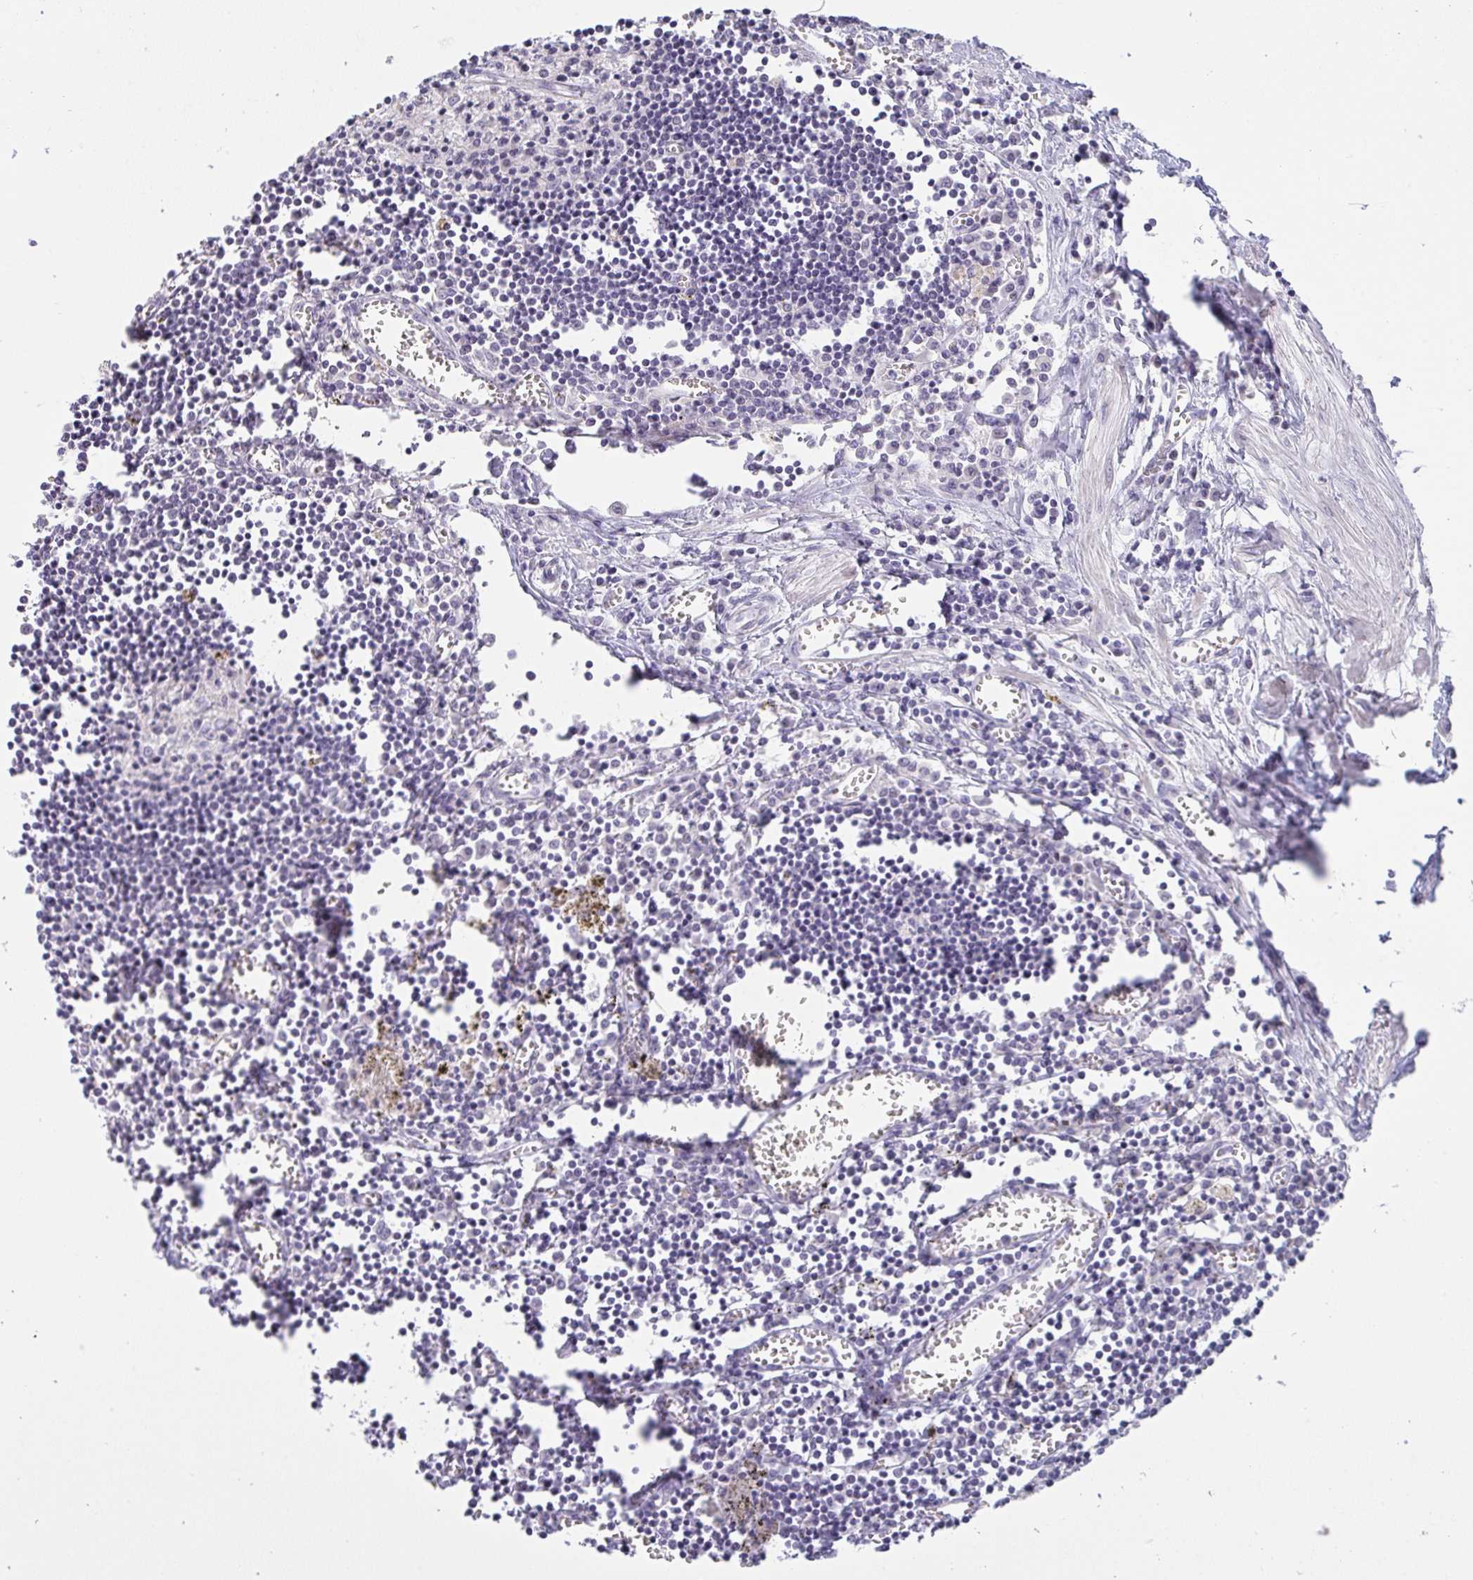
{"staining": {"intensity": "negative", "quantity": "none", "location": "none"}, "tissue": "lymph node", "cell_type": "Germinal center cells", "image_type": "normal", "snomed": [{"axis": "morphology", "description": "Normal tissue, NOS"}, {"axis": "topography", "description": "Lymph node"}], "caption": "An image of human lymph node is negative for staining in germinal center cells. Brightfield microscopy of immunohistochemistry (IHC) stained with DAB (3,3'-diaminobenzidine) (brown) and hematoxylin (blue), captured at high magnification.", "gene": "CACNA1S", "patient": {"sex": "male", "age": 66}}